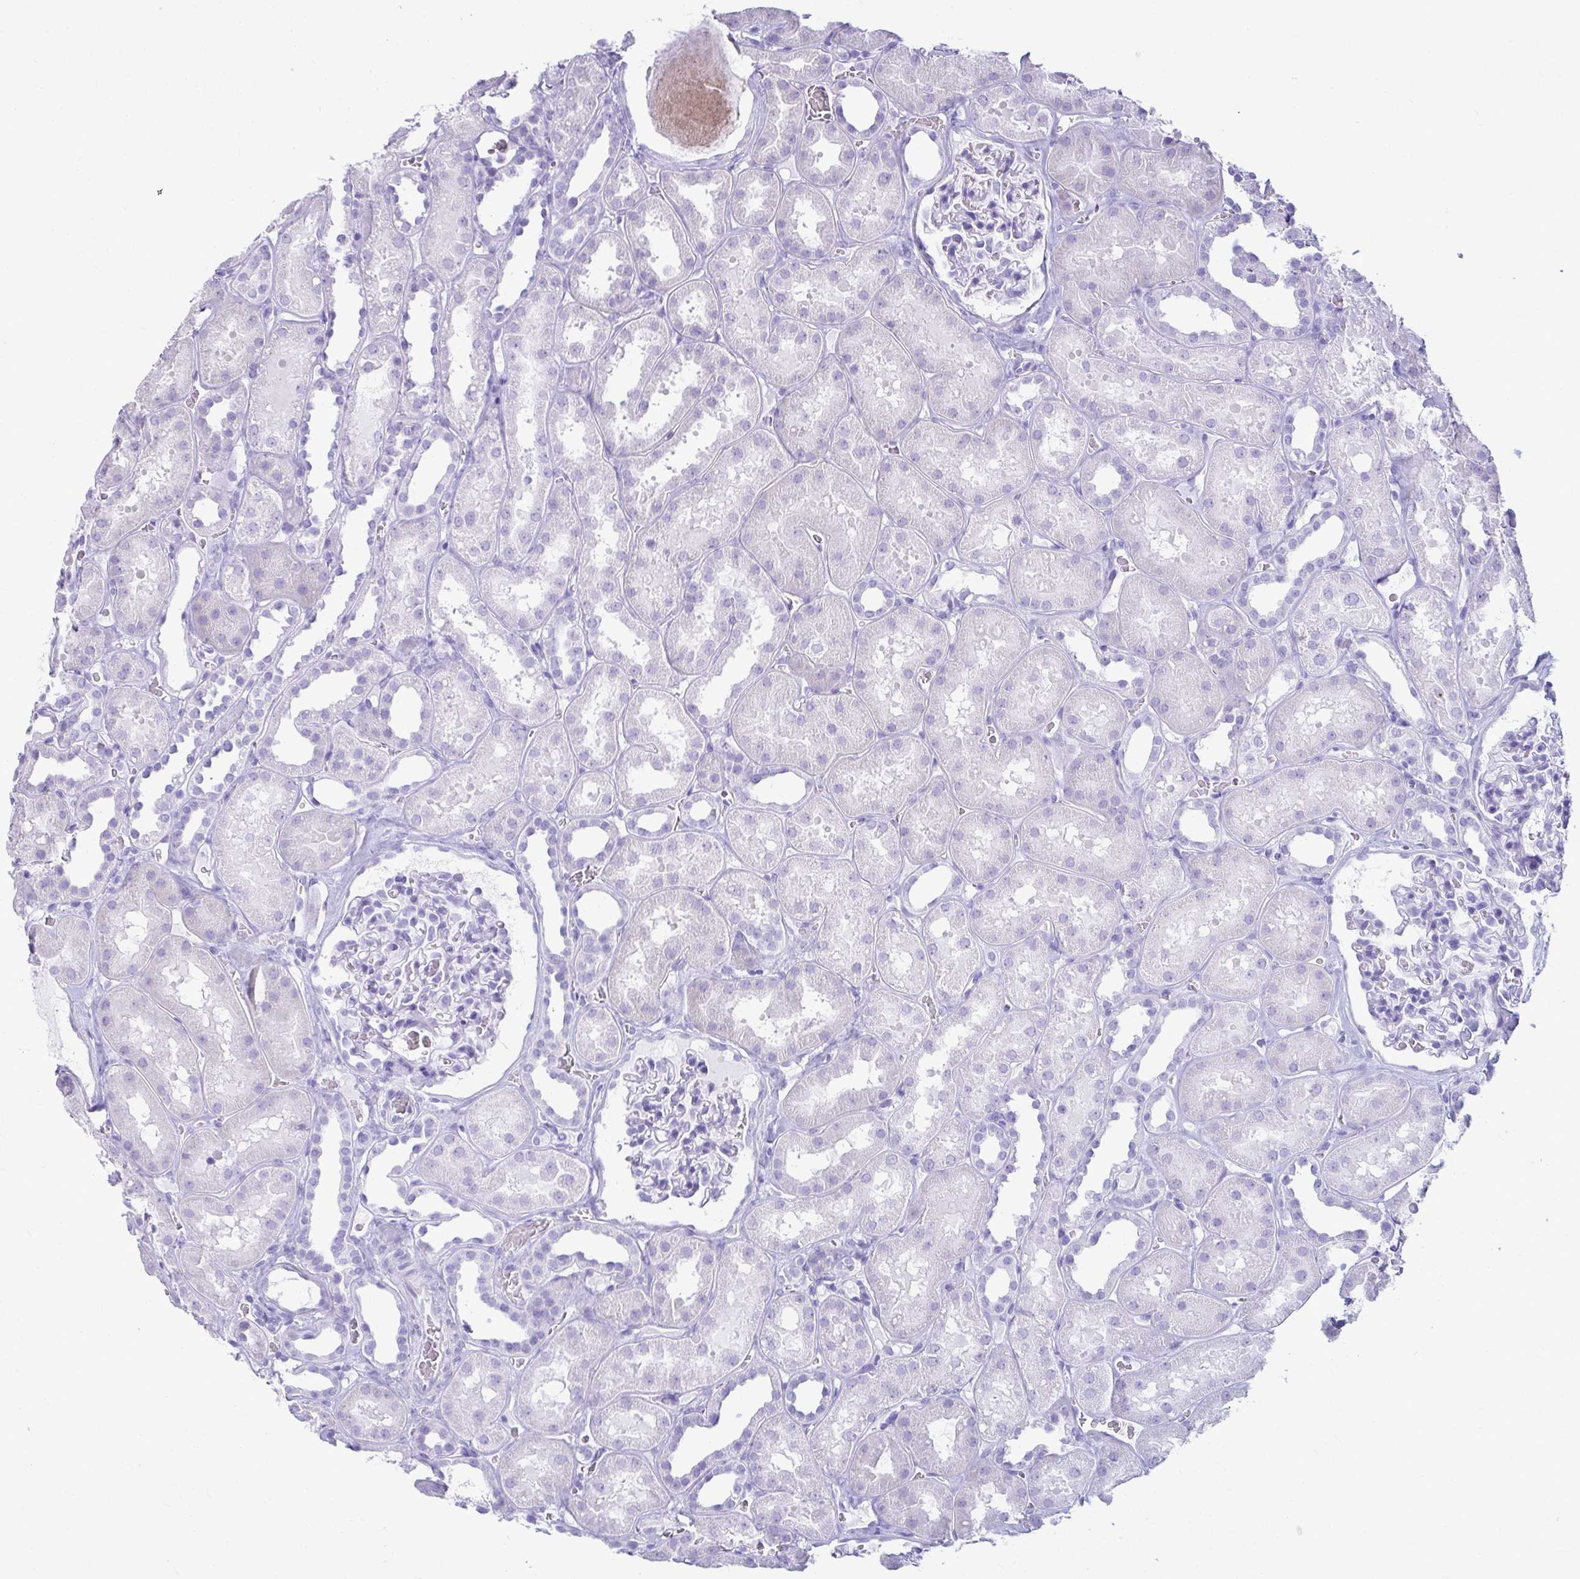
{"staining": {"intensity": "negative", "quantity": "none", "location": "none"}, "tissue": "kidney", "cell_type": "Cells in glomeruli", "image_type": "normal", "snomed": [{"axis": "morphology", "description": "Normal tissue, NOS"}, {"axis": "topography", "description": "Kidney"}], "caption": "IHC micrograph of benign human kidney stained for a protein (brown), which displays no staining in cells in glomeruli.", "gene": "ATP4B", "patient": {"sex": "female", "age": 41}}